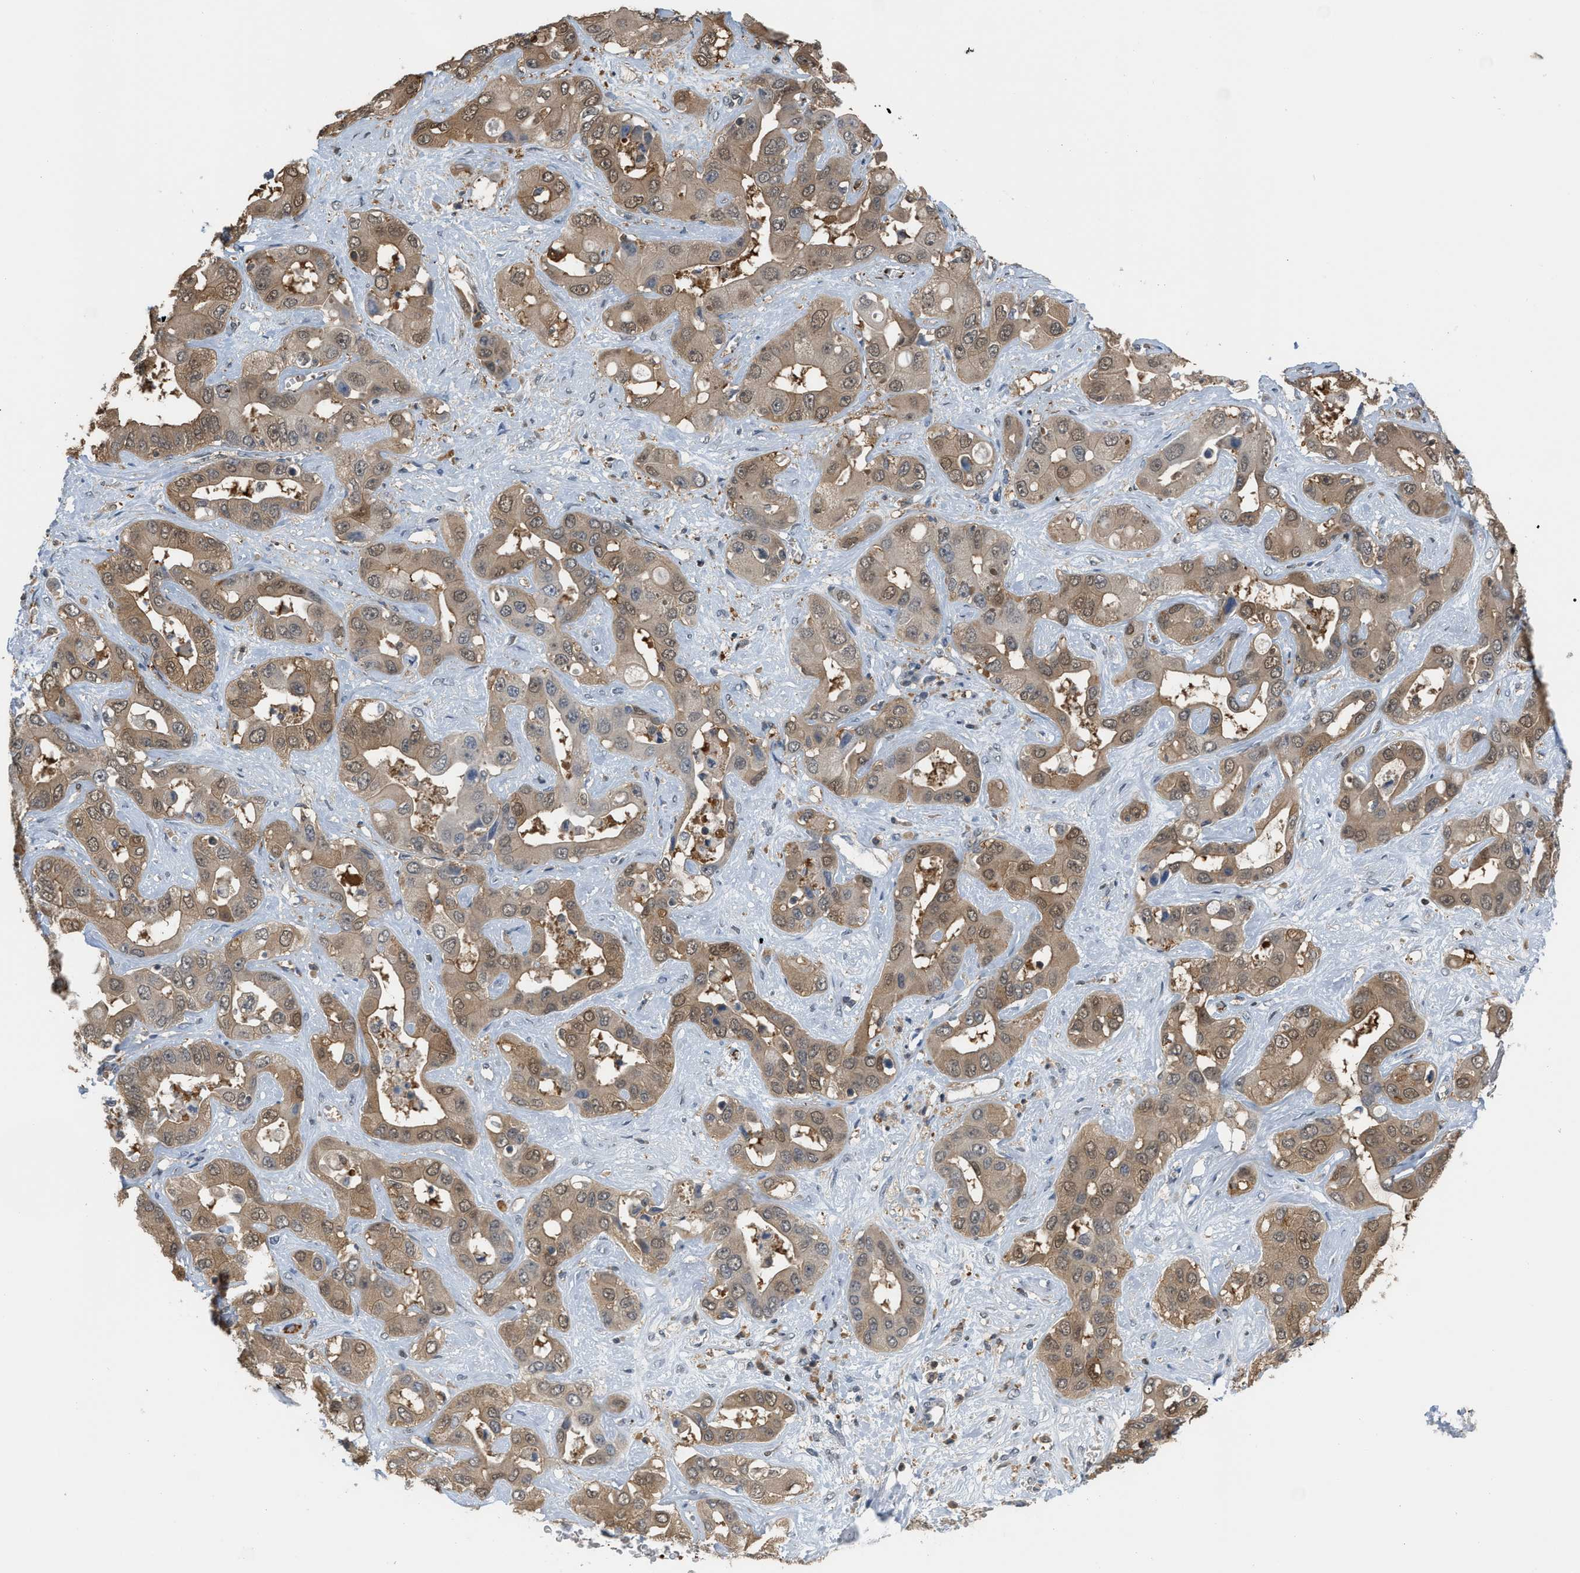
{"staining": {"intensity": "moderate", "quantity": ">75%", "location": "cytoplasmic/membranous"}, "tissue": "liver cancer", "cell_type": "Tumor cells", "image_type": "cancer", "snomed": [{"axis": "morphology", "description": "Cholangiocarcinoma"}, {"axis": "topography", "description": "Liver"}], "caption": "A histopathology image of liver cholangiocarcinoma stained for a protein shows moderate cytoplasmic/membranous brown staining in tumor cells.", "gene": "MTPN", "patient": {"sex": "female", "age": 52}}